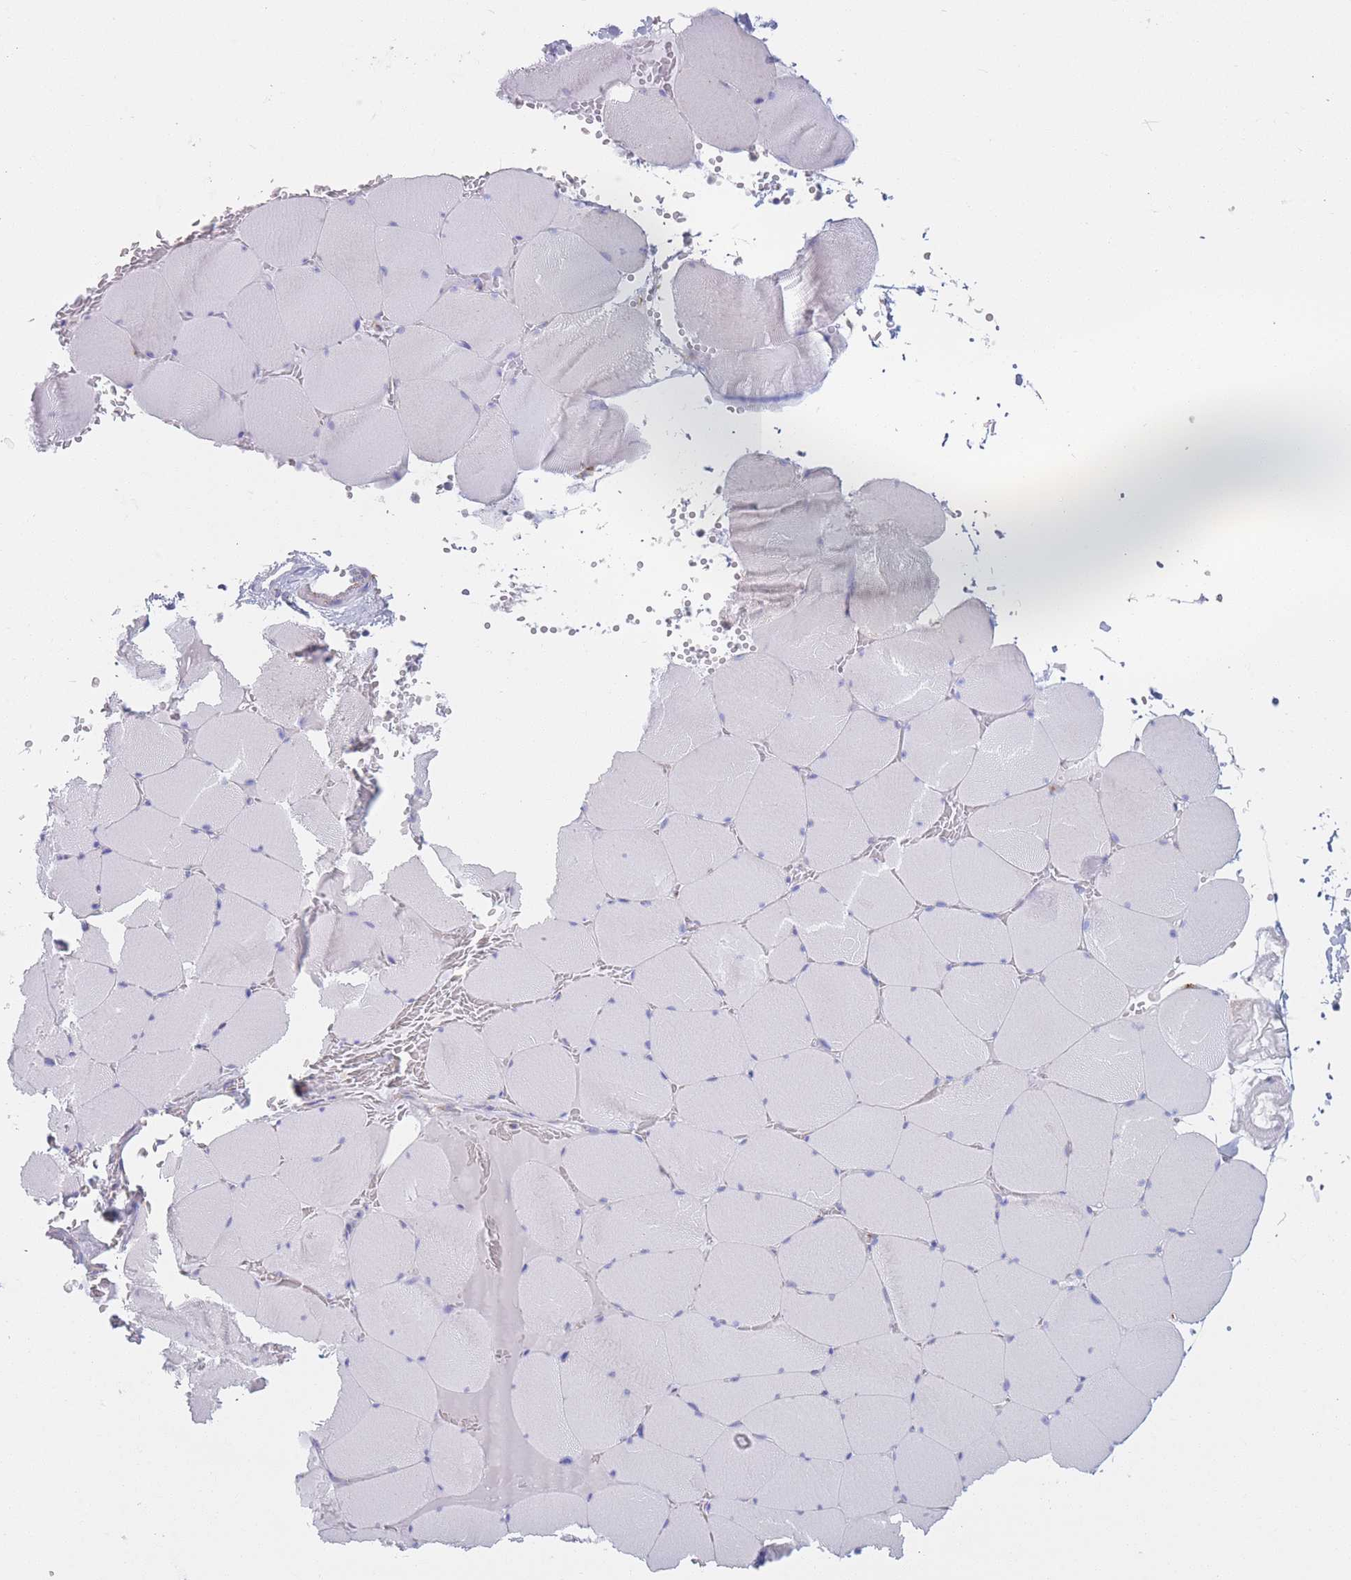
{"staining": {"intensity": "negative", "quantity": "none", "location": "none"}, "tissue": "skeletal muscle", "cell_type": "Myocytes", "image_type": "normal", "snomed": [{"axis": "morphology", "description": "Normal tissue, NOS"}, {"axis": "topography", "description": "Skeletal muscle"}, {"axis": "topography", "description": "Head-Neck"}], "caption": "An immunohistochemistry (IHC) micrograph of benign skeletal muscle is shown. There is no staining in myocytes of skeletal muscle. (Stains: DAB (3,3'-diaminobenzidine) immunohistochemistry (IHC) with hematoxylin counter stain, Microscopy: brightfield microscopy at high magnification).", "gene": "MRPL30", "patient": {"sex": "male", "age": 66}}